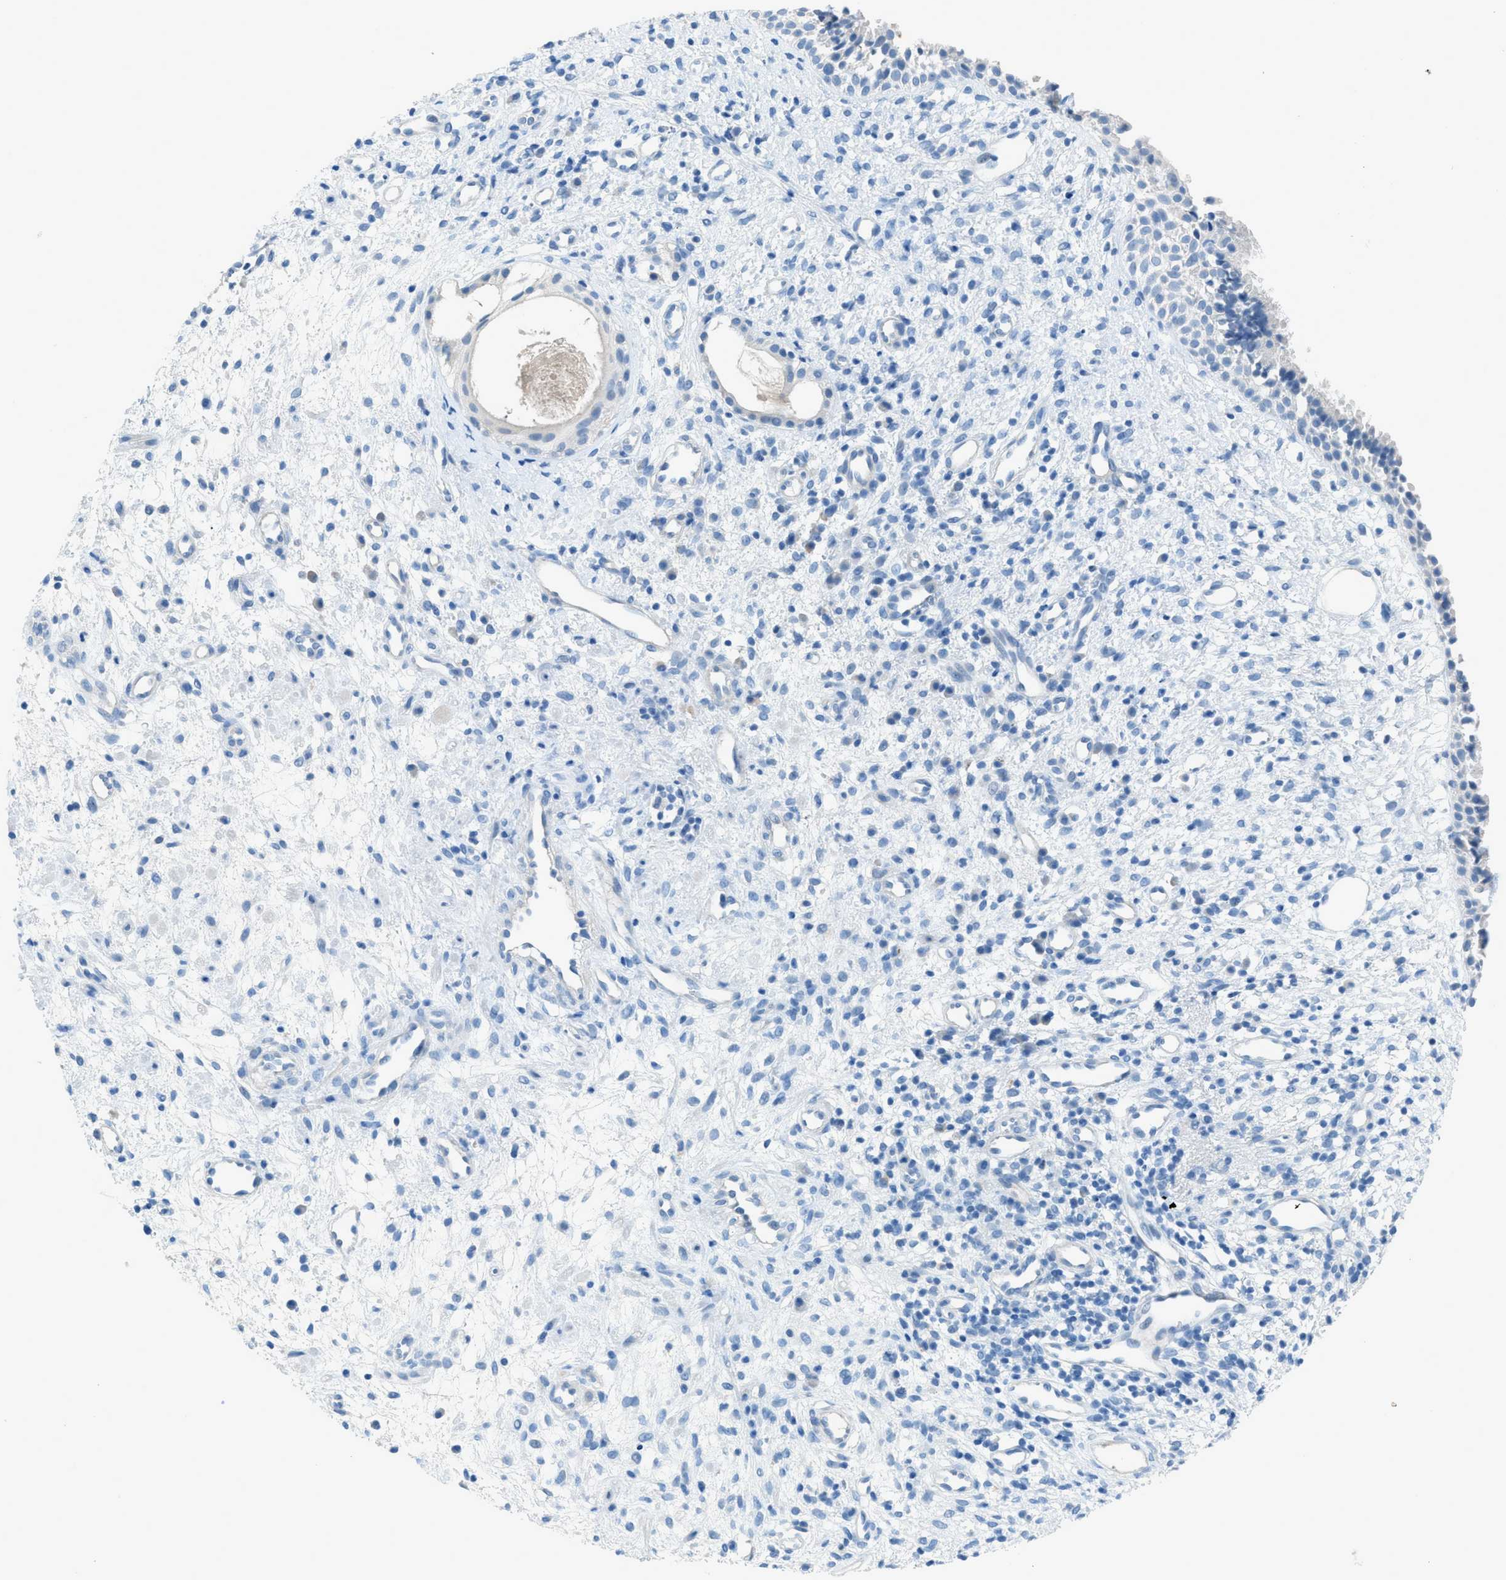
{"staining": {"intensity": "negative", "quantity": "none", "location": "none"}, "tissue": "nasopharynx", "cell_type": "Respiratory epithelial cells", "image_type": "normal", "snomed": [{"axis": "morphology", "description": "Normal tissue, NOS"}, {"axis": "topography", "description": "Nasopharynx"}], "caption": "IHC image of unremarkable nasopharynx: nasopharynx stained with DAB demonstrates no significant protein positivity in respiratory epithelial cells.", "gene": "ACAN", "patient": {"sex": "male", "age": 22}}